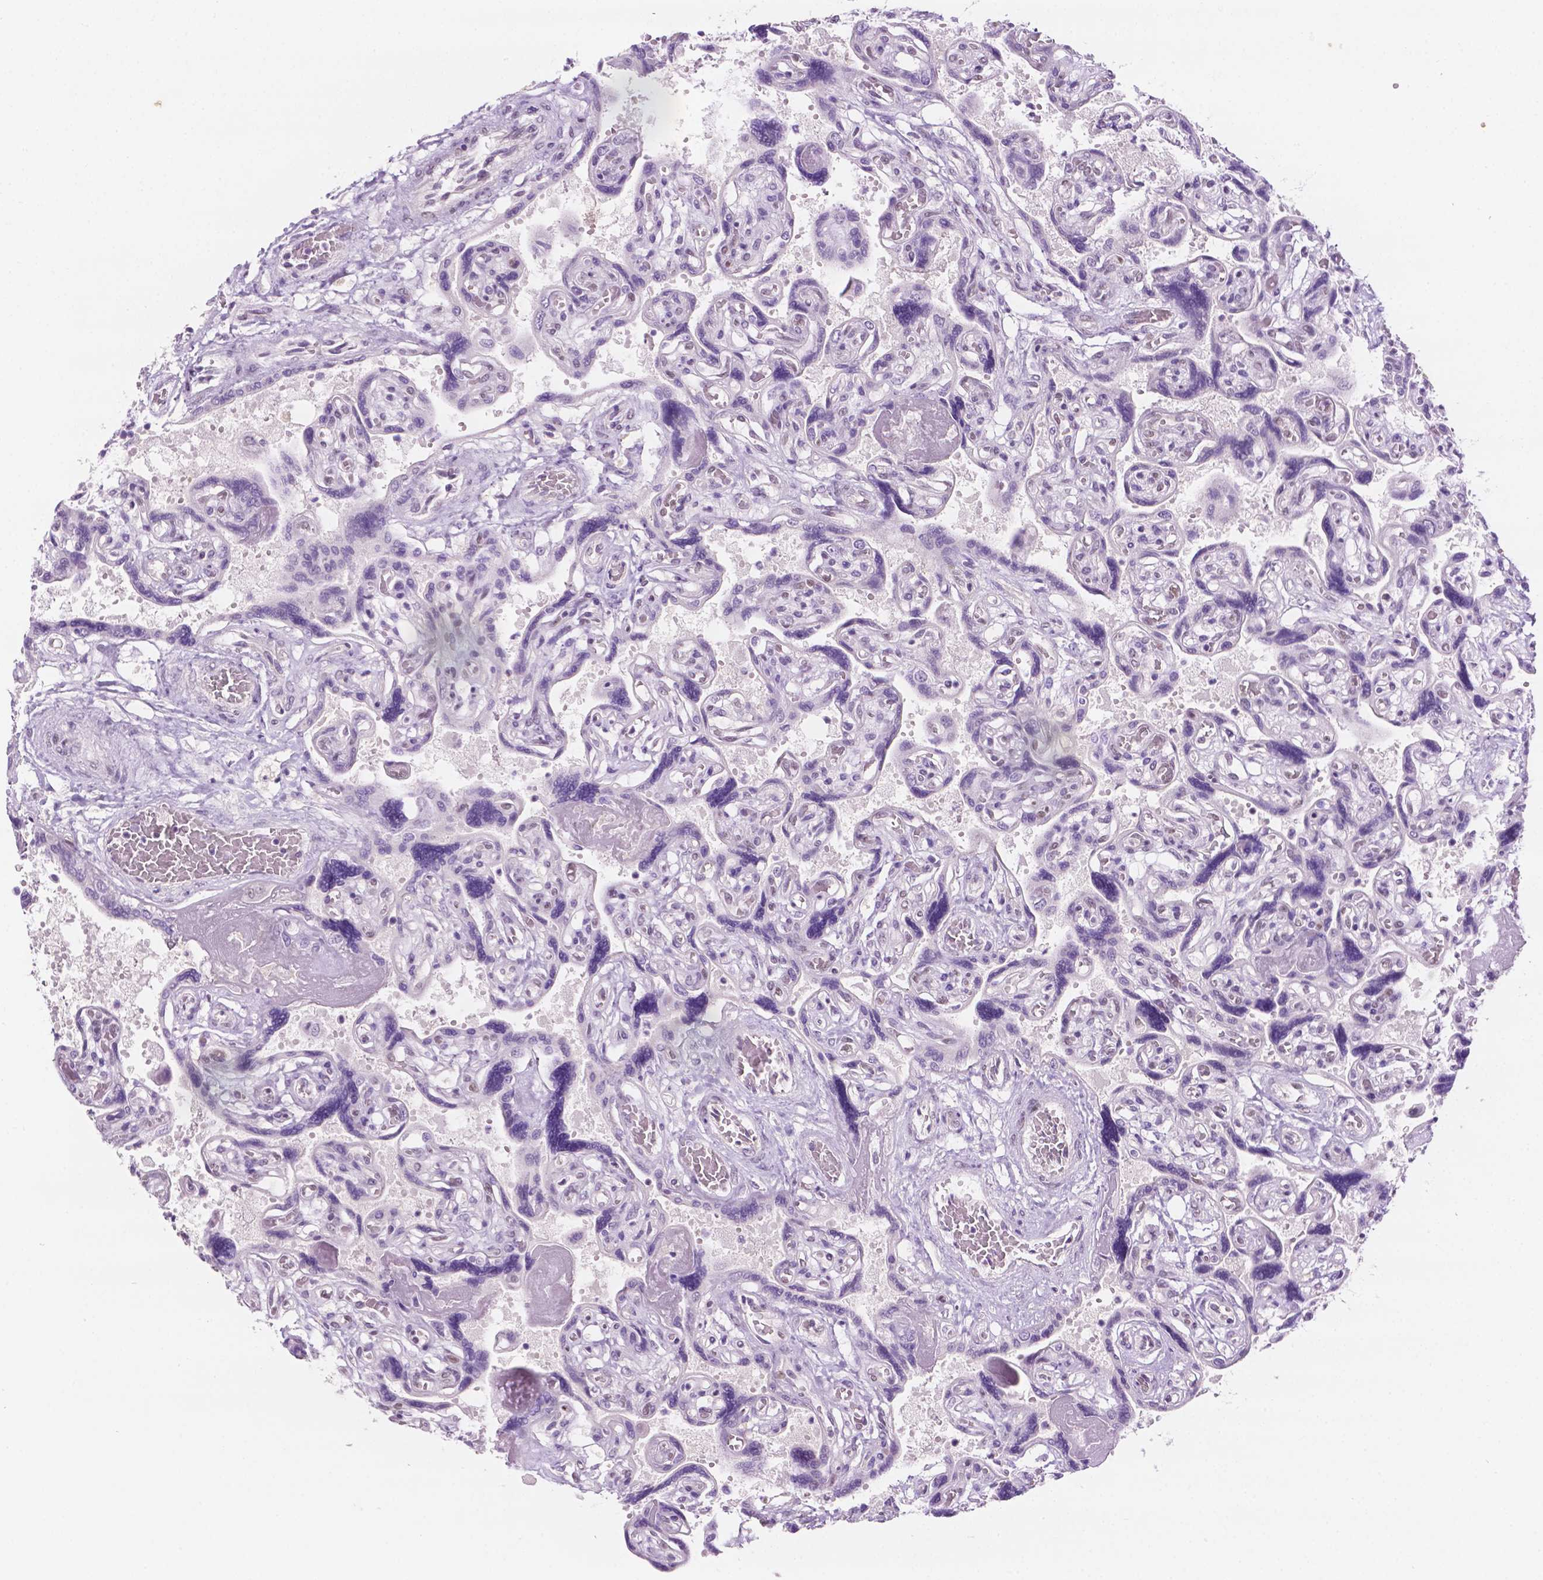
{"staining": {"intensity": "weak", "quantity": "<25%", "location": "nuclear"}, "tissue": "placenta", "cell_type": "Decidual cells", "image_type": "normal", "snomed": [{"axis": "morphology", "description": "Normal tissue, NOS"}, {"axis": "topography", "description": "Placenta"}], "caption": "An immunohistochemistry (IHC) image of unremarkable placenta is shown. There is no staining in decidual cells of placenta. Nuclei are stained in blue.", "gene": "ERF", "patient": {"sex": "female", "age": 32}}